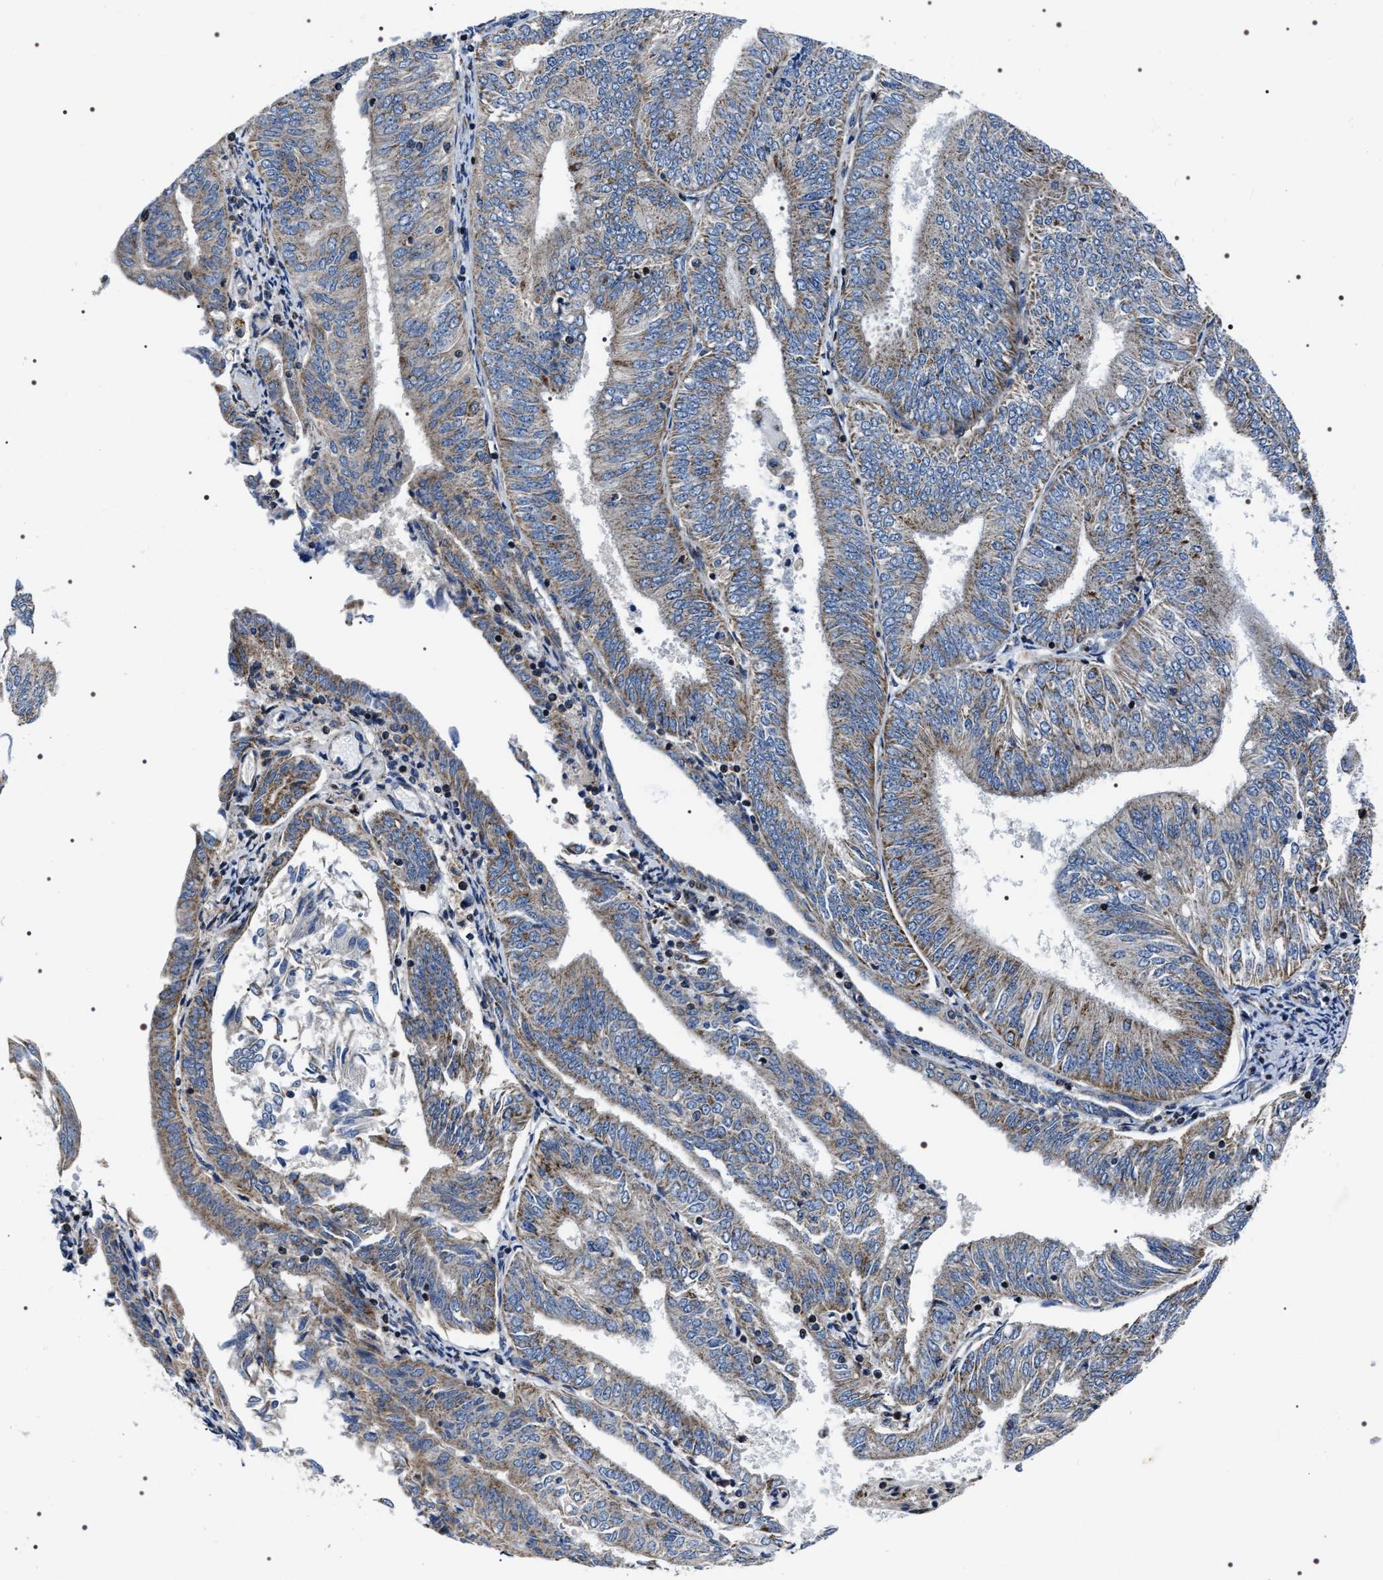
{"staining": {"intensity": "weak", "quantity": ">75%", "location": "cytoplasmic/membranous"}, "tissue": "endometrial cancer", "cell_type": "Tumor cells", "image_type": "cancer", "snomed": [{"axis": "morphology", "description": "Adenocarcinoma, NOS"}, {"axis": "topography", "description": "Endometrium"}], "caption": "This is a photomicrograph of IHC staining of endometrial cancer, which shows weak positivity in the cytoplasmic/membranous of tumor cells.", "gene": "NTMT1", "patient": {"sex": "female", "age": 58}}